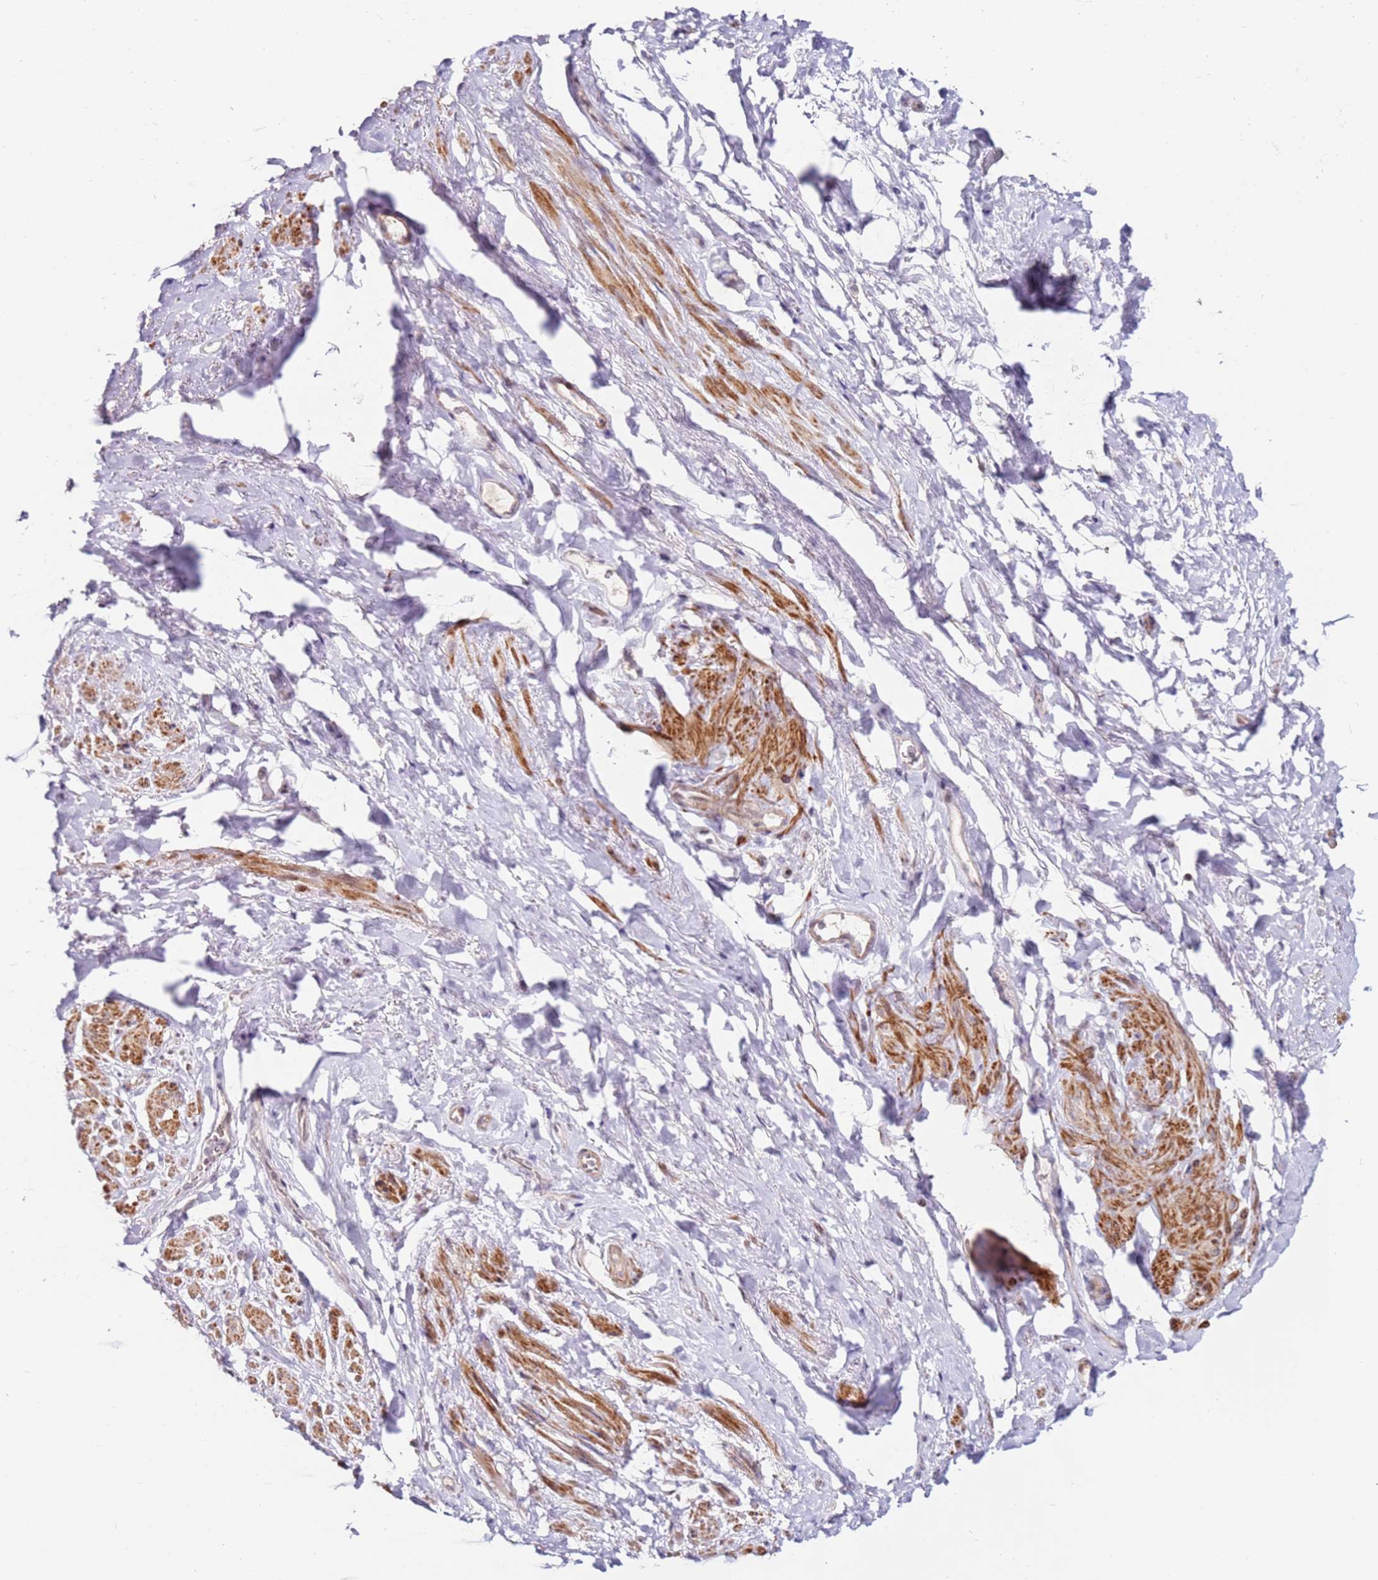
{"staining": {"intensity": "moderate", "quantity": "25%-75%", "location": "cytoplasmic/membranous"}, "tissue": "smooth muscle", "cell_type": "Smooth muscle cells", "image_type": "normal", "snomed": [{"axis": "morphology", "description": "Normal tissue, NOS"}, {"axis": "topography", "description": "Smooth muscle"}, {"axis": "topography", "description": "Peripheral nerve tissue"}], "caption": "Human smooth muscle stained for a protein (brown) displays moderate cytoplasmic/membranous positive positivity in approximately 25%-75% of smooth muscle cells.", "gene": "RARS2", "patient": {"sex": "male", "age": 69}}